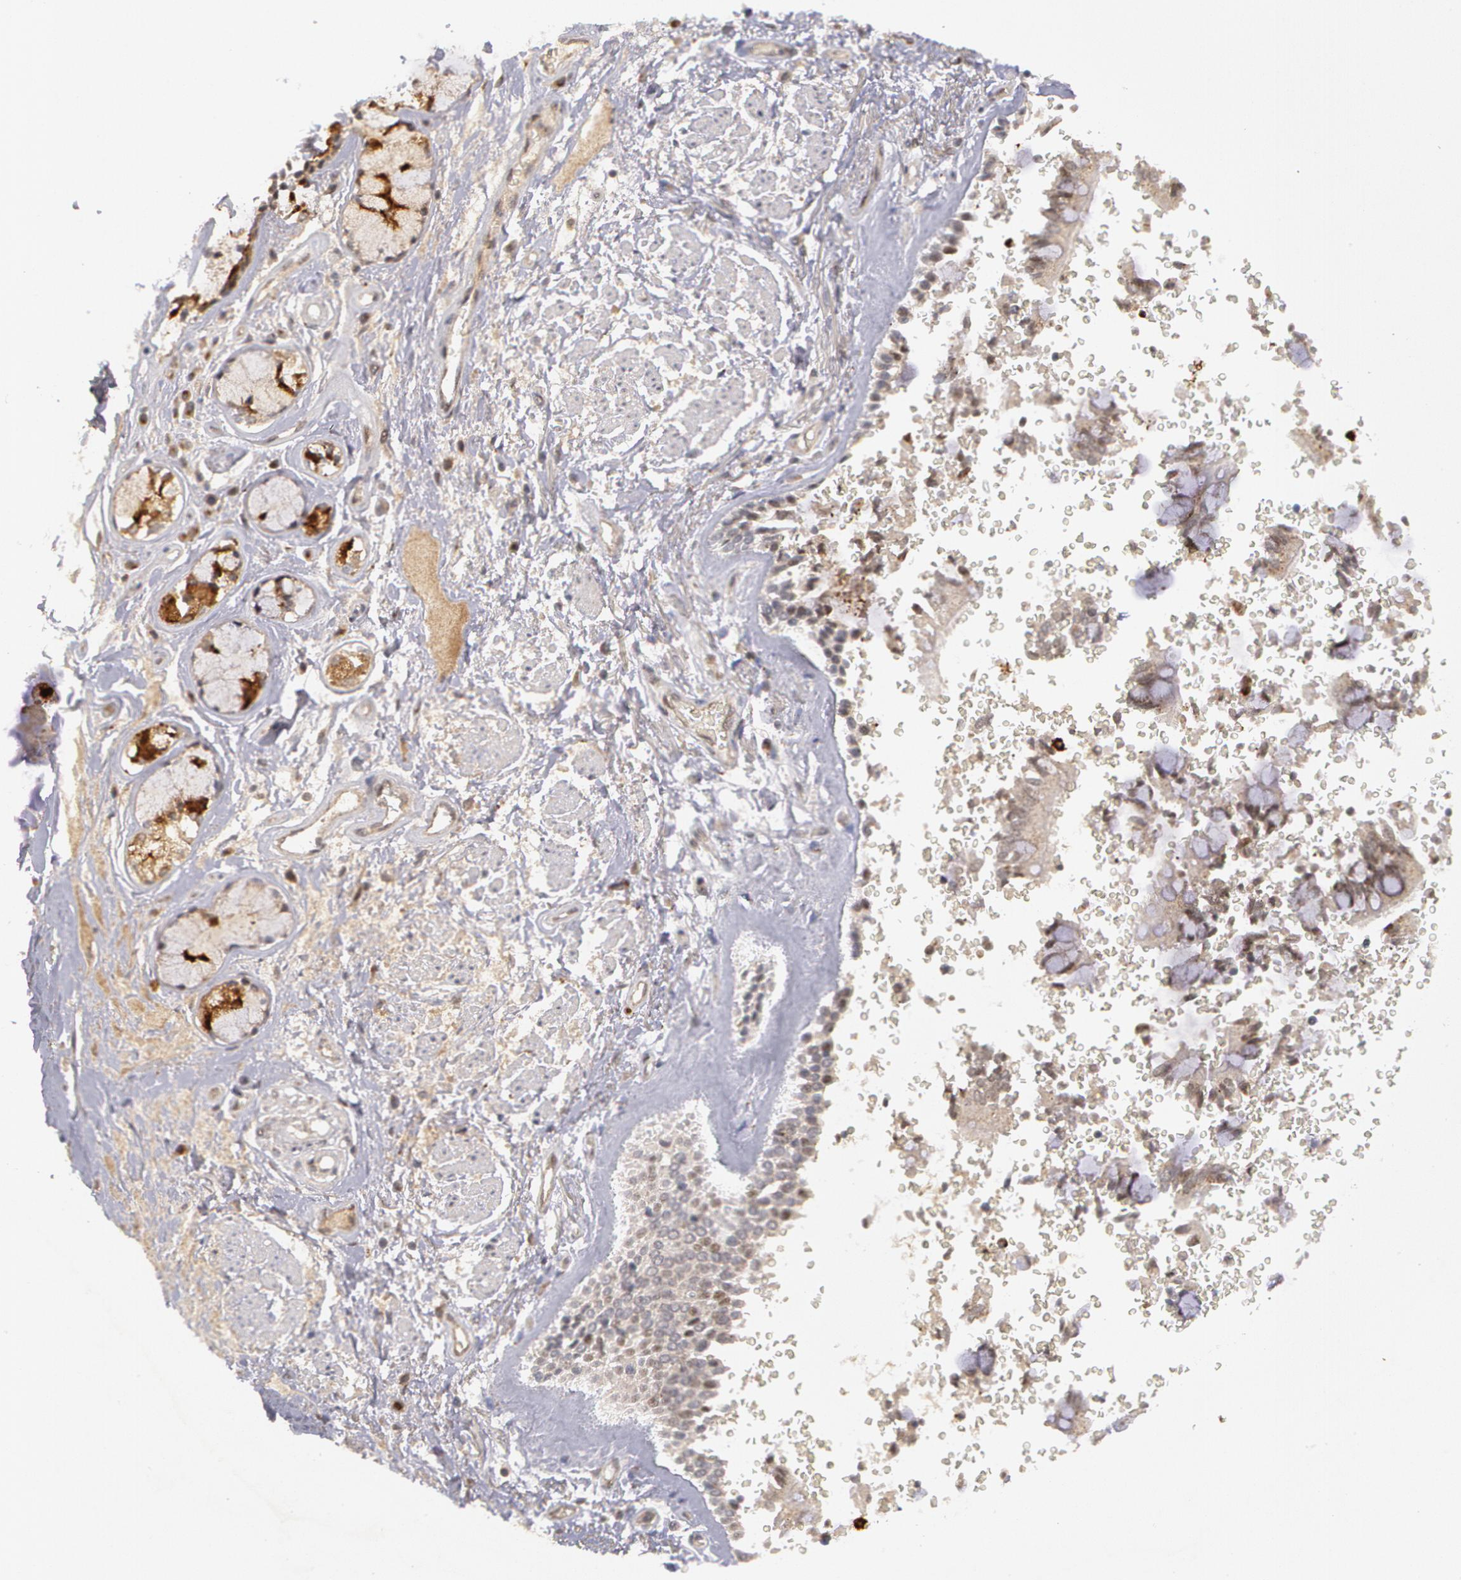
{"staining": {"intensity": "weak", "quantity": "<25%", "location": "nuclear"}, "tissue": "bronchus", "cell_type": "Respiratory epithelial cells", "image_type": "normal", "snomed": [{"axis": "morphology", "description": "Normal tissue, NOS"}, {"axis": "topography", "description": "Cartilage tissue"}, {"axis": "topography", "description": "Lung"}], "caption": "Immunohistochemistry of benign human bronchus shows no positivity in respiratory epithelial cells.", "gene": "STX5", "patient": {"sex": "male", "age": 65}}